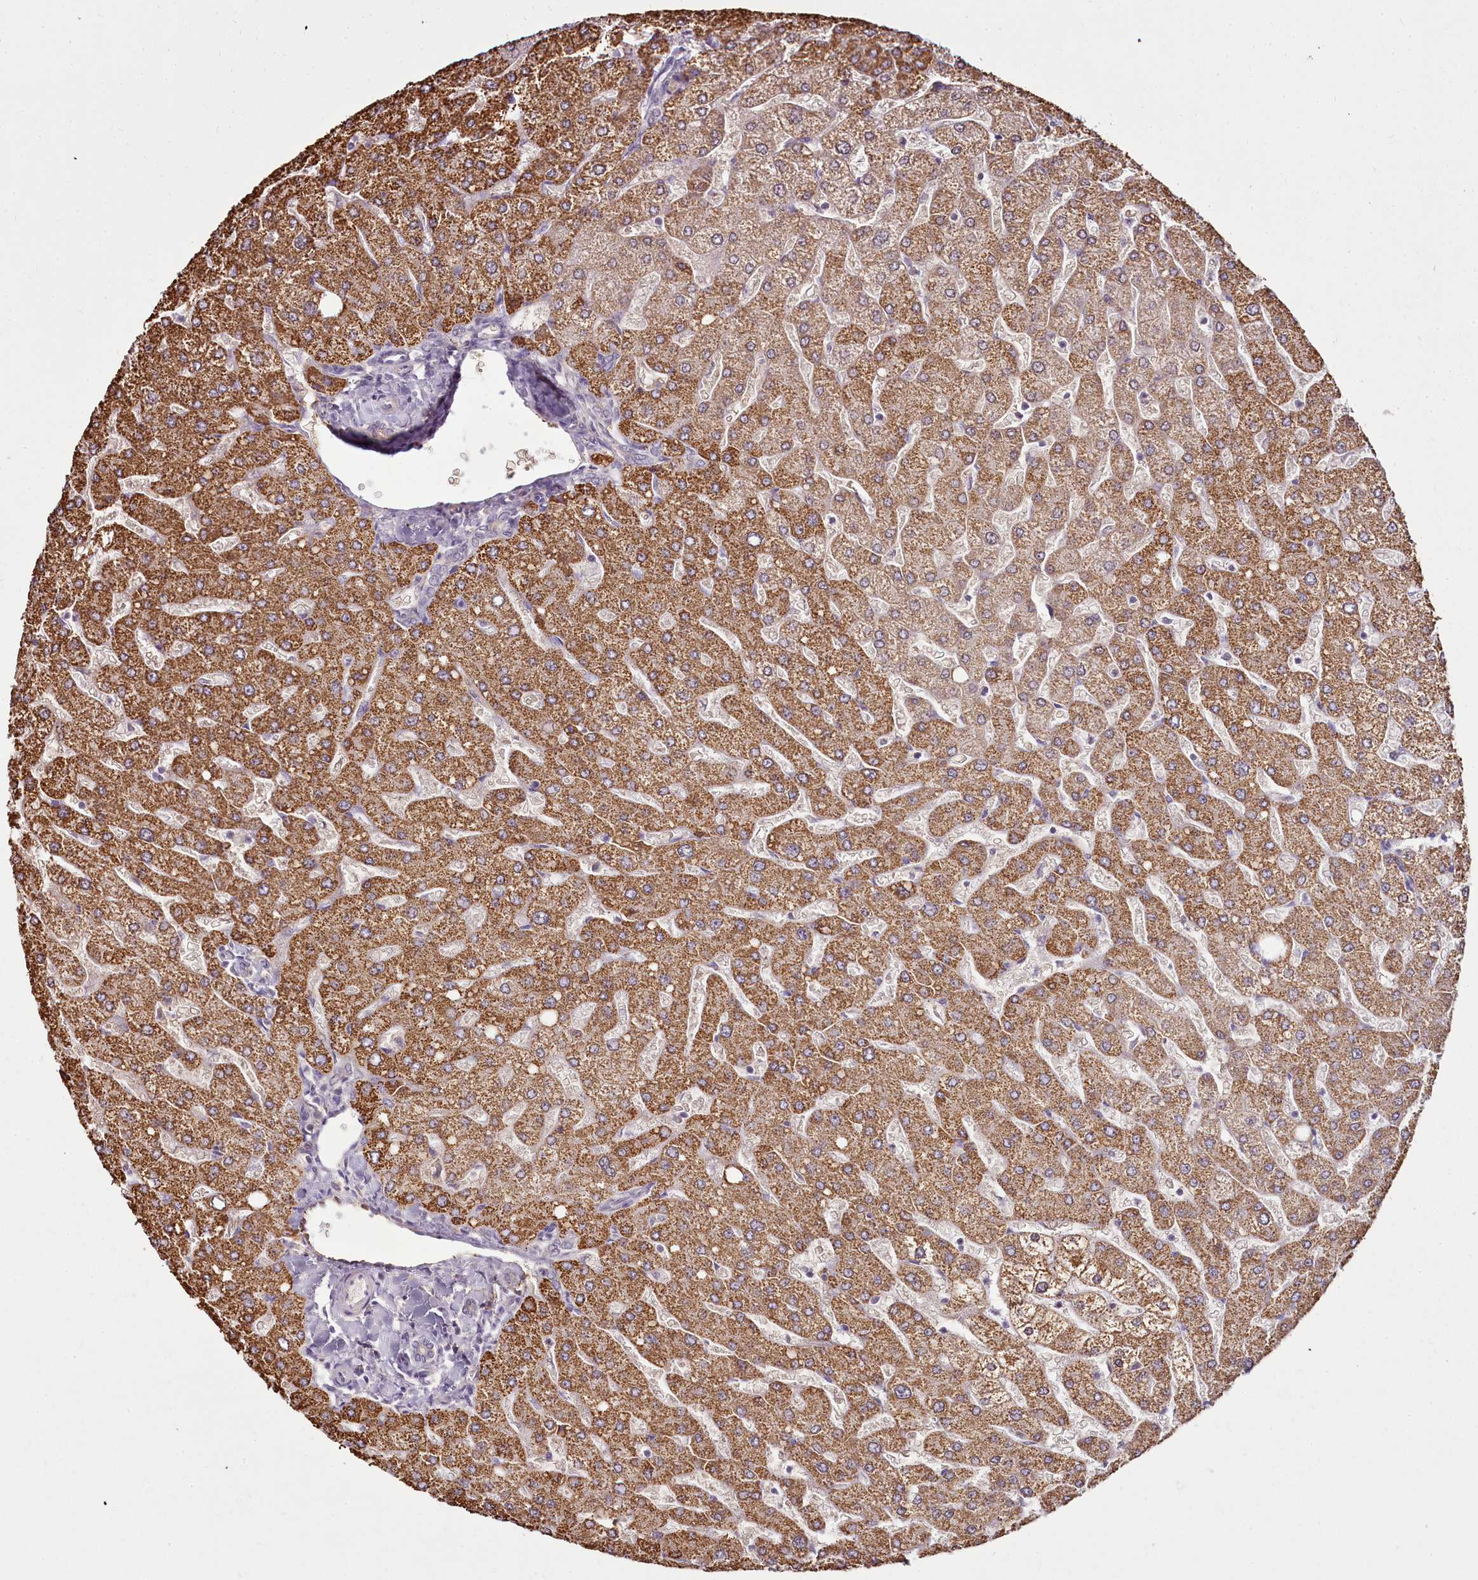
{"staining": {"intensity": "weak", "quantity": "25%-75%", "location": "cytoplasmic/membranous"}, "tissue": "liver", "cell_type": "Cholangiocytes", "image_type": "normal", "snomed": [{"axis": "morphology", "description": "Normal tissue, NOS"}, {"axis": "topography", "description": "Liver"}], "caption": "Immunohistochemical staining of unremarkable human liver shows weak cytoplasmic/membranous protein positivity in approximately 25%-75% of cholangiocytes. (IHC, brightfield microscopy, high magnification).", "gene": "CAPN7", "patient": {"sex": "male", "age": 55}}